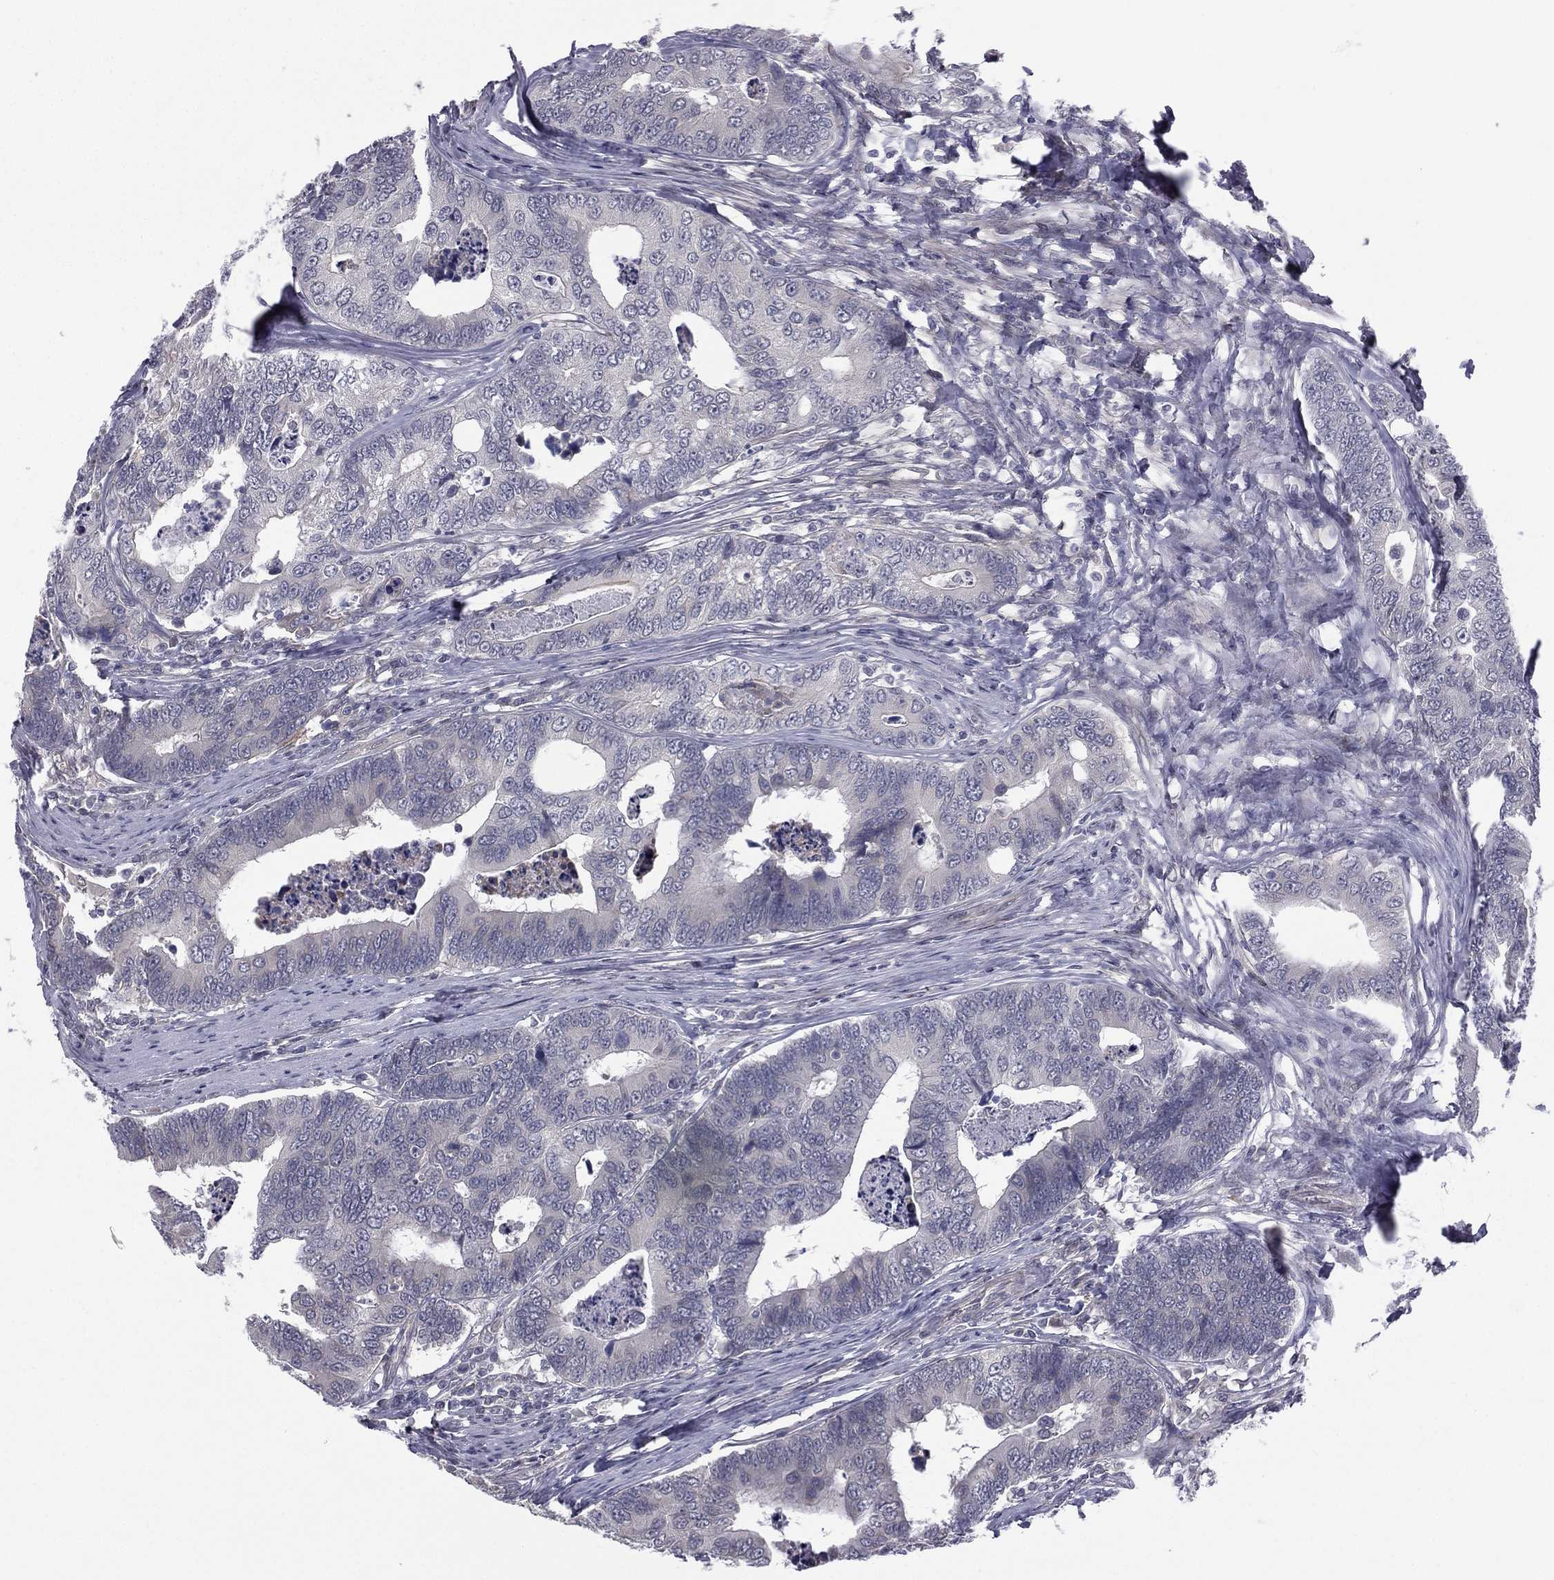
{"staining": {"intensity": "negative", "quantity": "none", "location": "none"}, "tissue": "colorectal cancer", "cell_type": "Tumor cells", "image_type": "cancer", "snomed": [{"axis": "morphology", "description": "Adenocarcinoma, NOS"}, {"axis": "topography", "description": "Colon"}], "caption": "This is an immunohistochemistry (IHC) histopathology image of adenocarcinoma (colorectal). There is no expression in tumor cells.", "gene": "ACTRT2", "patient": {"sex": "female", "age": 72}}